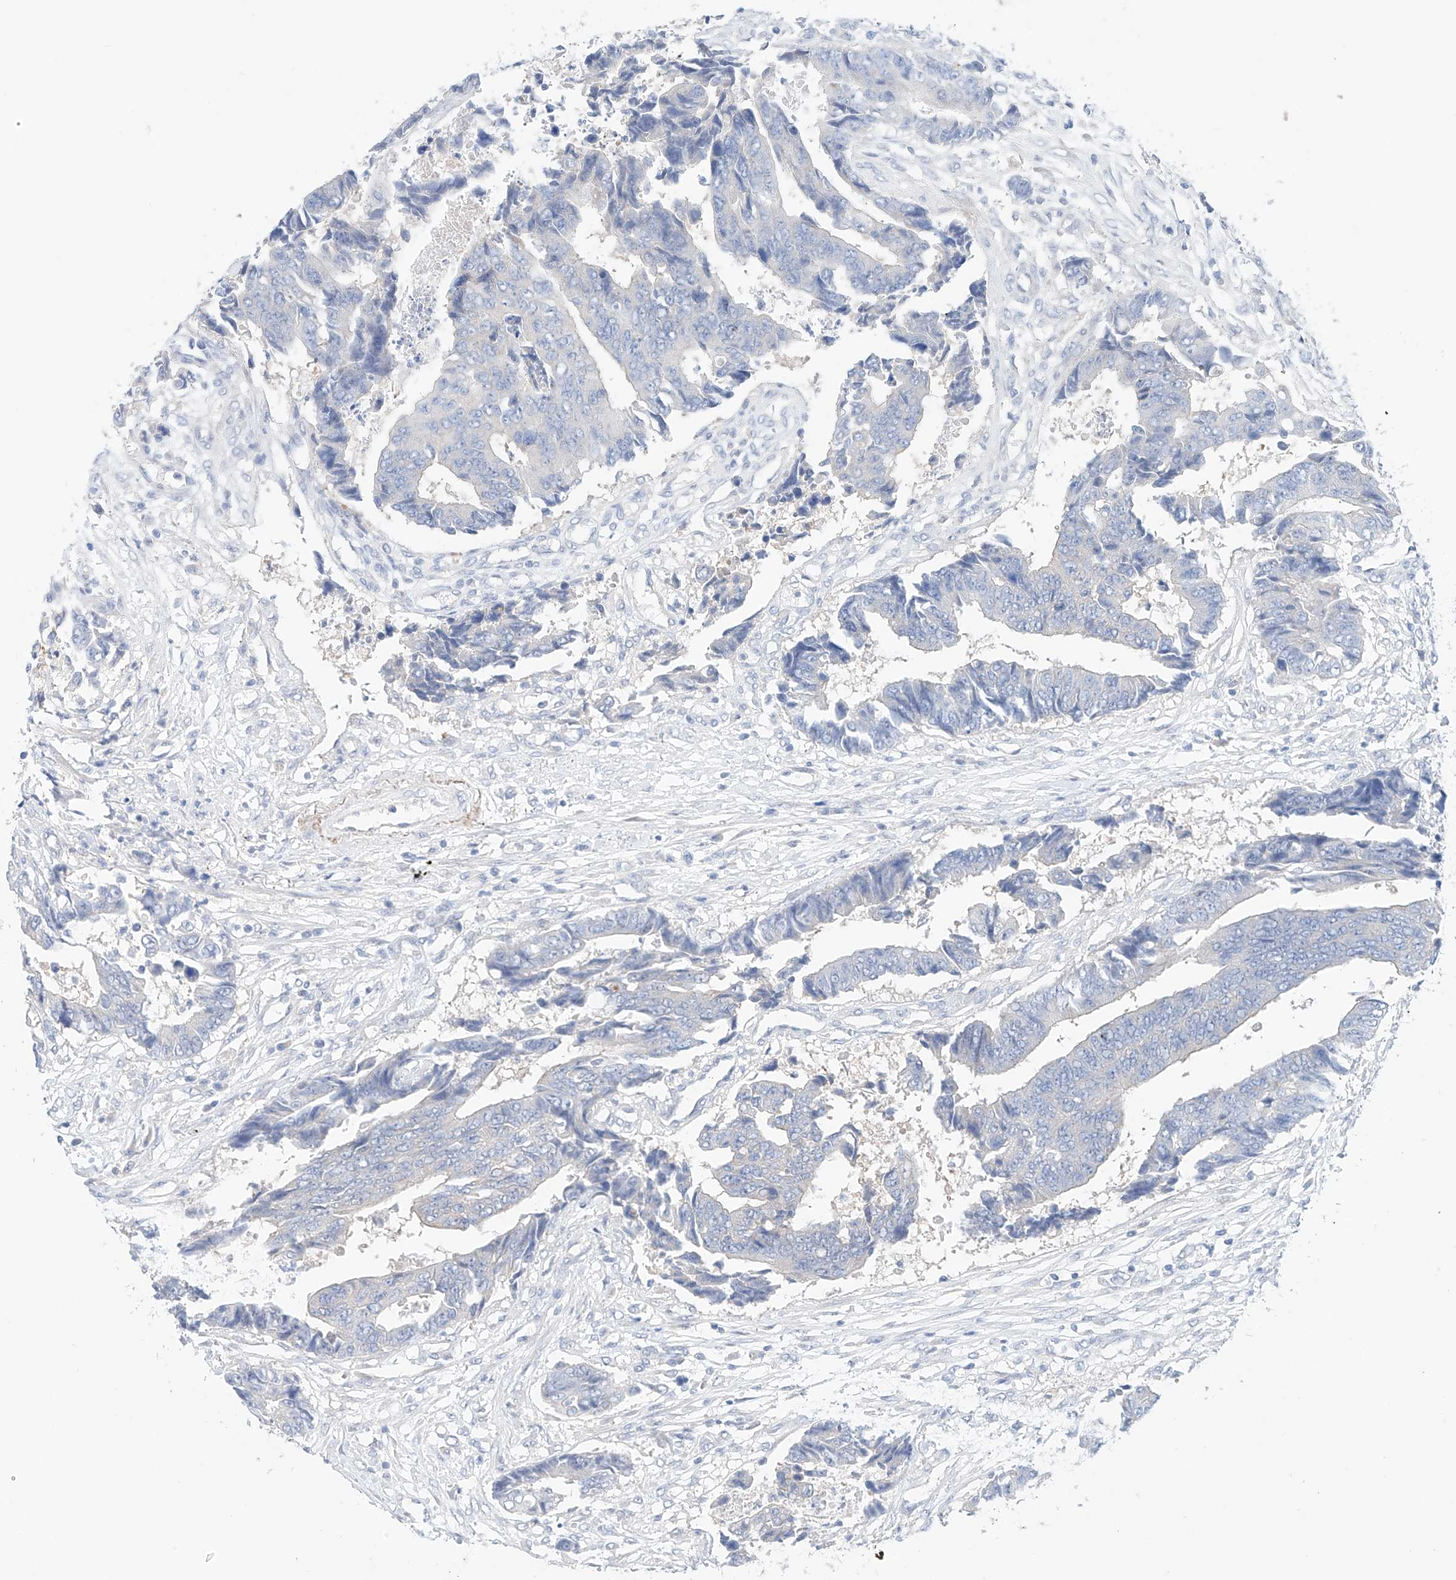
{"staining": {"intensity": "negative", "quantity": "none", "location": "none"}, "tissue": "colorectal cancer", "cell_type": "Tumor cells", "image_type": "cancer", "snomed": [{"axis": "morphology", "description": "Adenocarcinoma, NOS"}, {"axis": "topography", "description": "Rectum"}], "caption": "Tumor cells are negative for protein expression in human colorectal cancer.", "gene": "PGGT1B", "patient": {"sex": "male", "age": 84}}